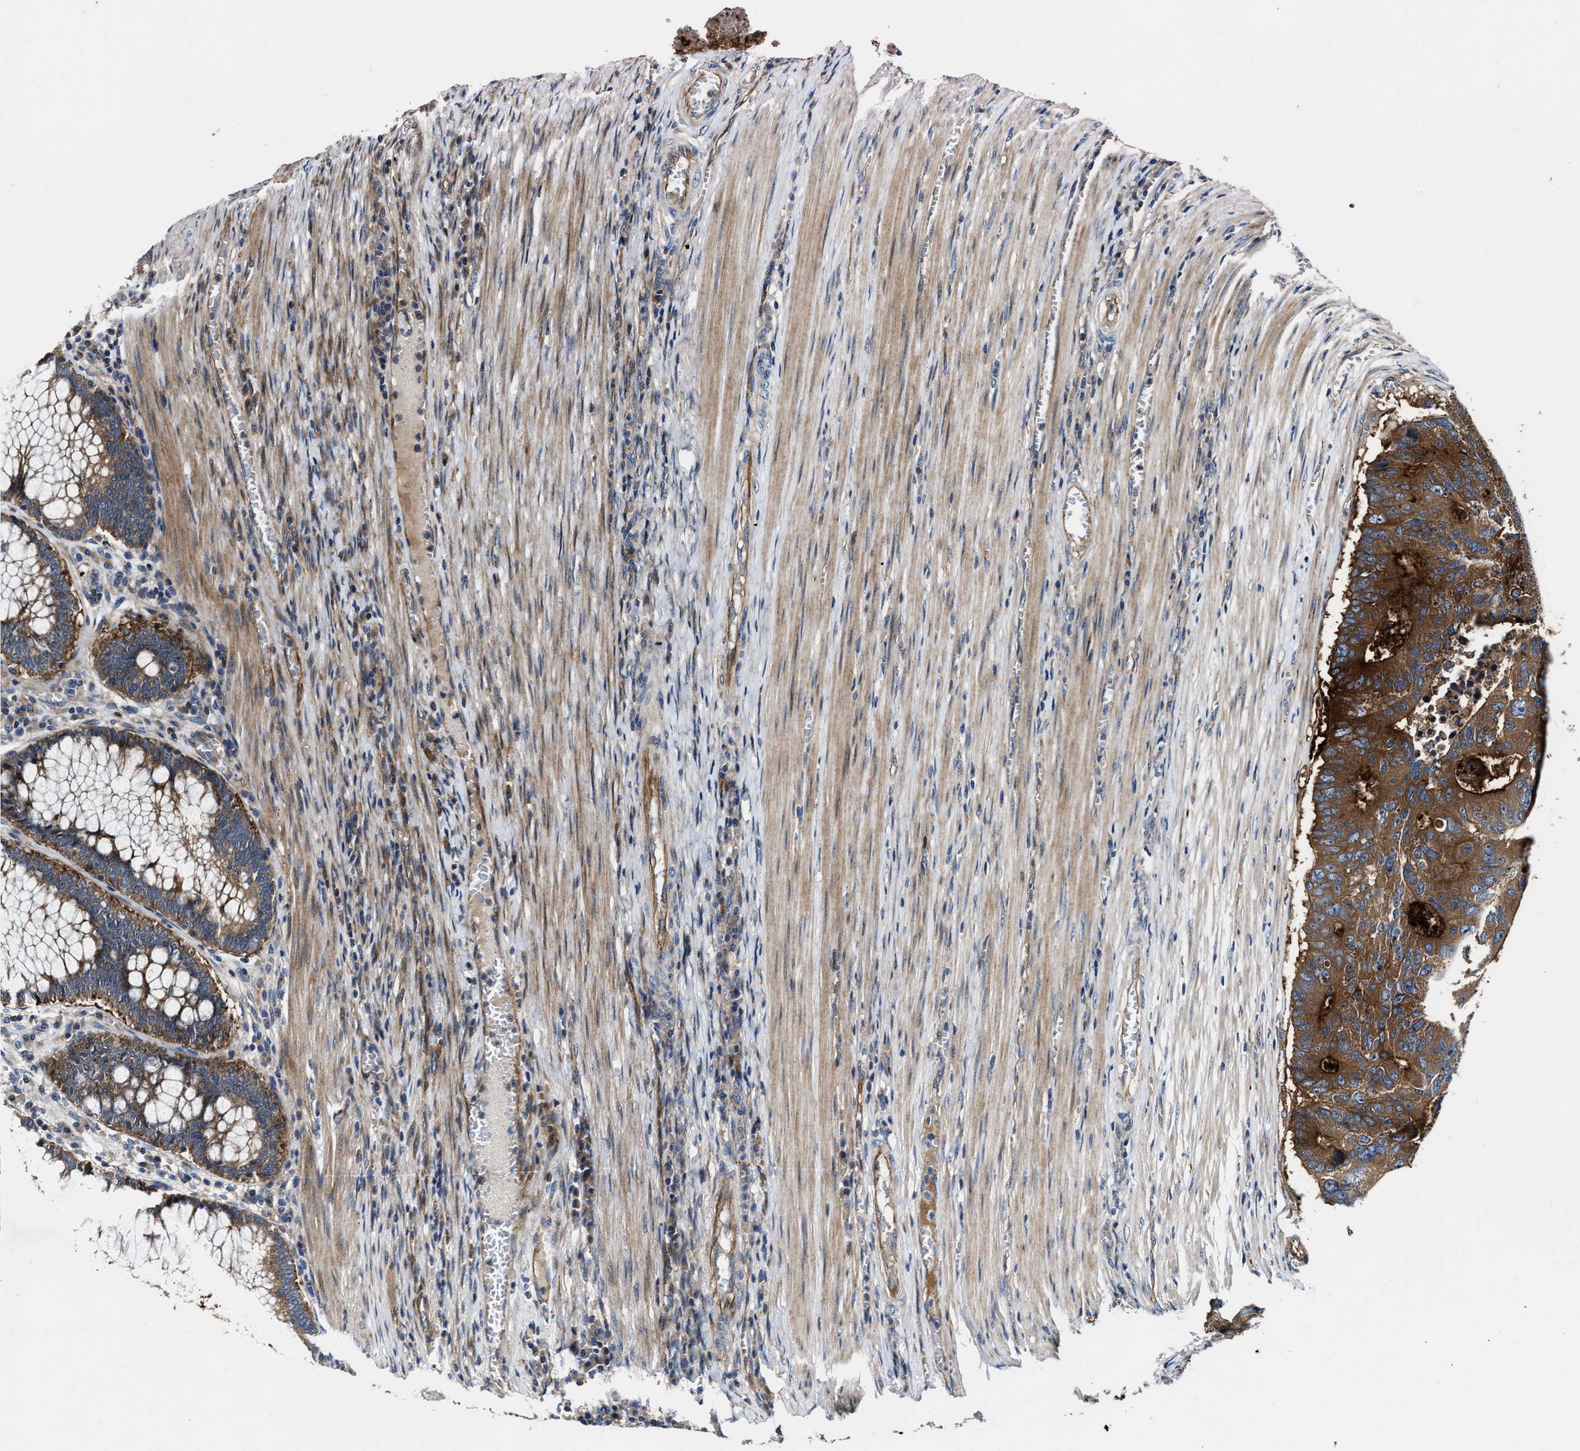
{"staining": {"intensity": "moderate", "quantity": ">75%", "location": "cytoplasmic/membranous"}, "tissue": "colorectal cancer", "cell_type": "Tumor cells", "image_type": "cancer", "snomed": [{"axis": "morphology", "description": "Adenocarcinoma, NOS"}, {"axis": "topography", "description": "Colon"}], "caption": "The immunohistochemical stain highlights moderate cytoplasmic/membranous staining in tumor cells of colorectal cancer tissue.", "gene": "PTAR1", "patient": {"sex": "male", "age": 87}}